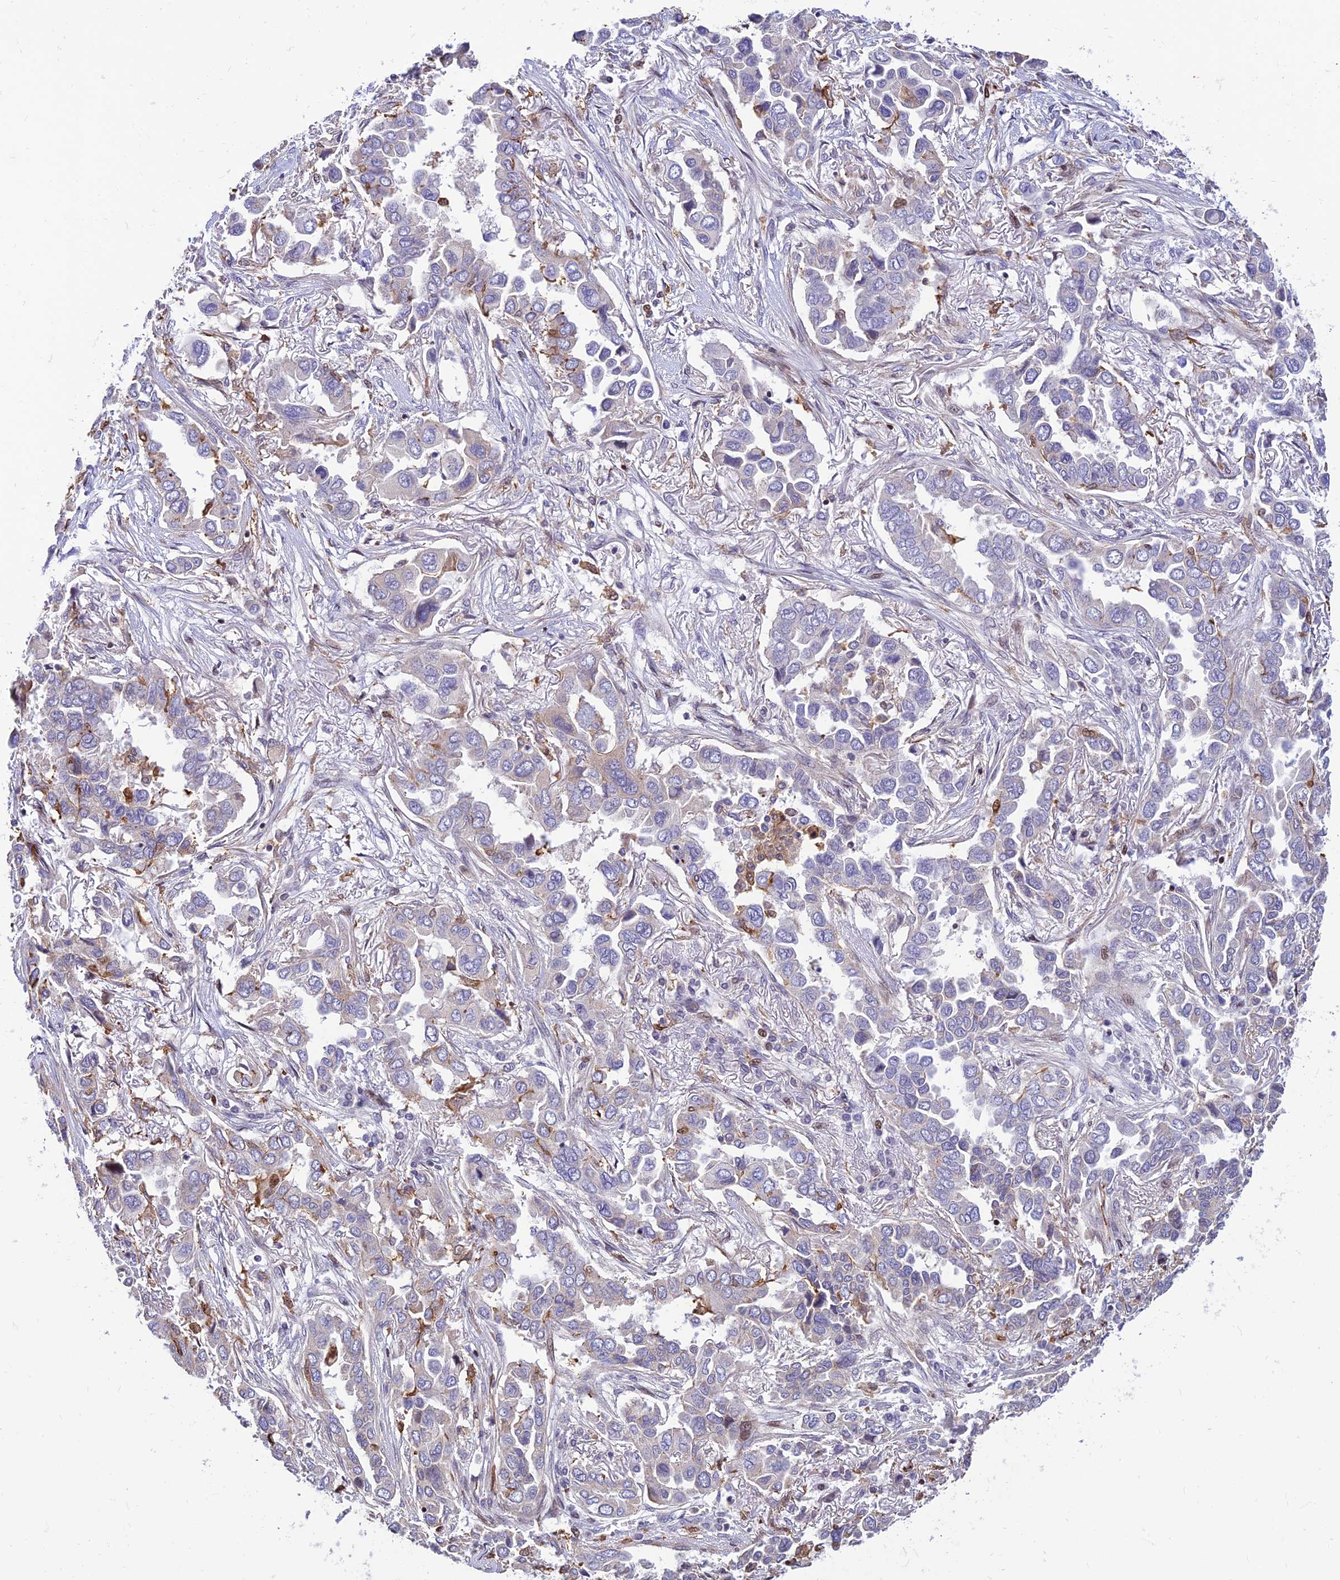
{"staining": {"intensity": "negative", "quantity": "none", "location": "none"}, "tissue": "lung cancer", "cell_type": "Tumor cells", "image_type": "cancer", "snomed": [{"axis": "morphology", "description": "Adenocarcinoma, NOS"}, {"axis": "topography", "description": "Lung"}], "caption": "The immunohistochemistry (IHC) micrograph has no significant positivity in tumor cells of lung cancer (adenocarcinoma) tissue.", "gene": "FAM186B", "patient": {"sex": "female", "age": 76}}